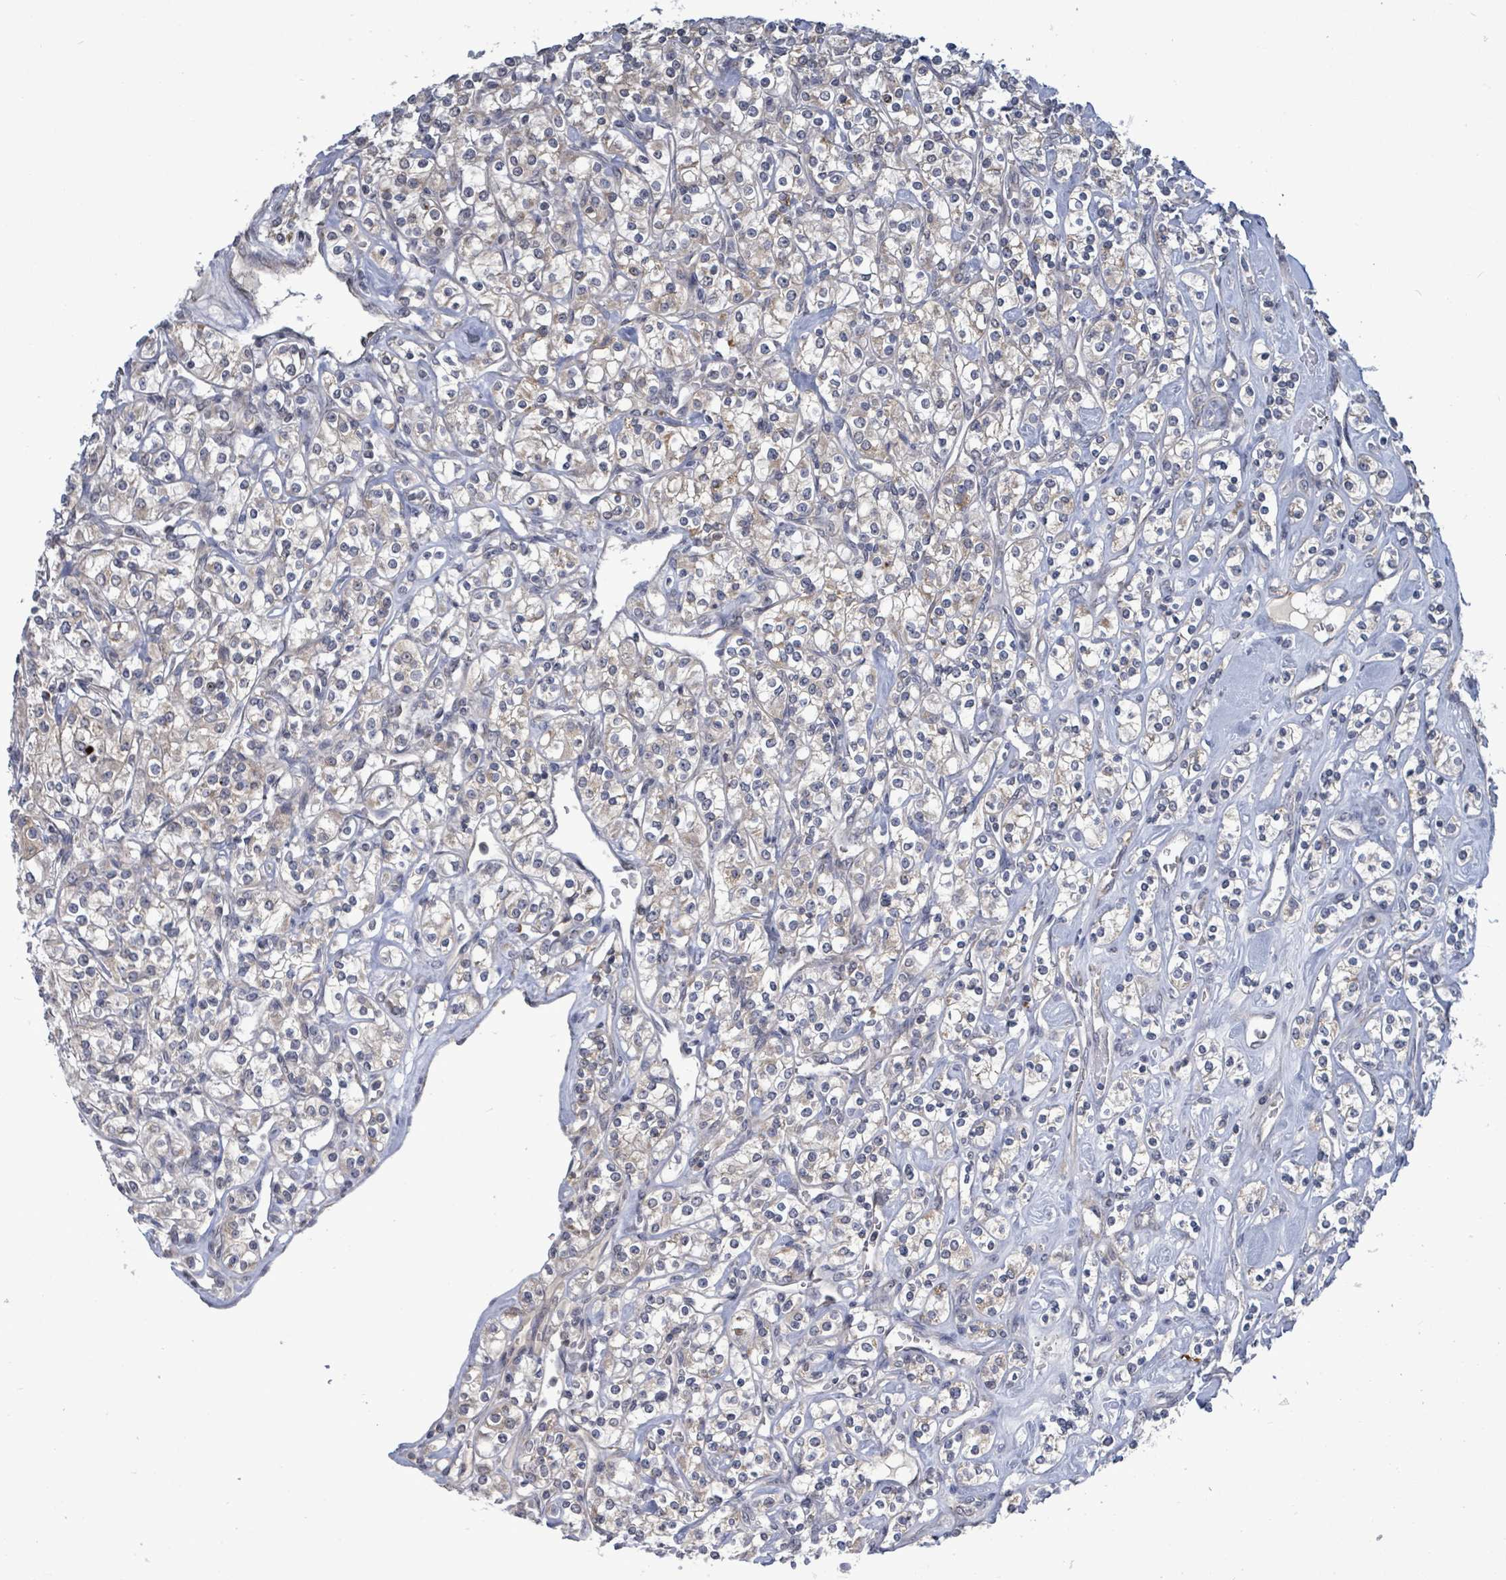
{"staining": {"intensity": "weak", "quantity": "<25%", "location": "cytoplasmic/membranous"}, "tissue": "renal cancer", "cell_type": "Tumor cells", "image_type": "cancer", "snomed": [{"axis": "morphology", "description": "Adenocarcinoma, NOS"}, {"axis": "topography", "description": "Kidney"}], "caption": "IHC photomicrograph of human renal cancer (adenocarcinoma) stained for a protein (brown), which reveals no positivity in tumor cells.", "gene": "COQ10B", "patient": {"sex": "male", "age": 77}}